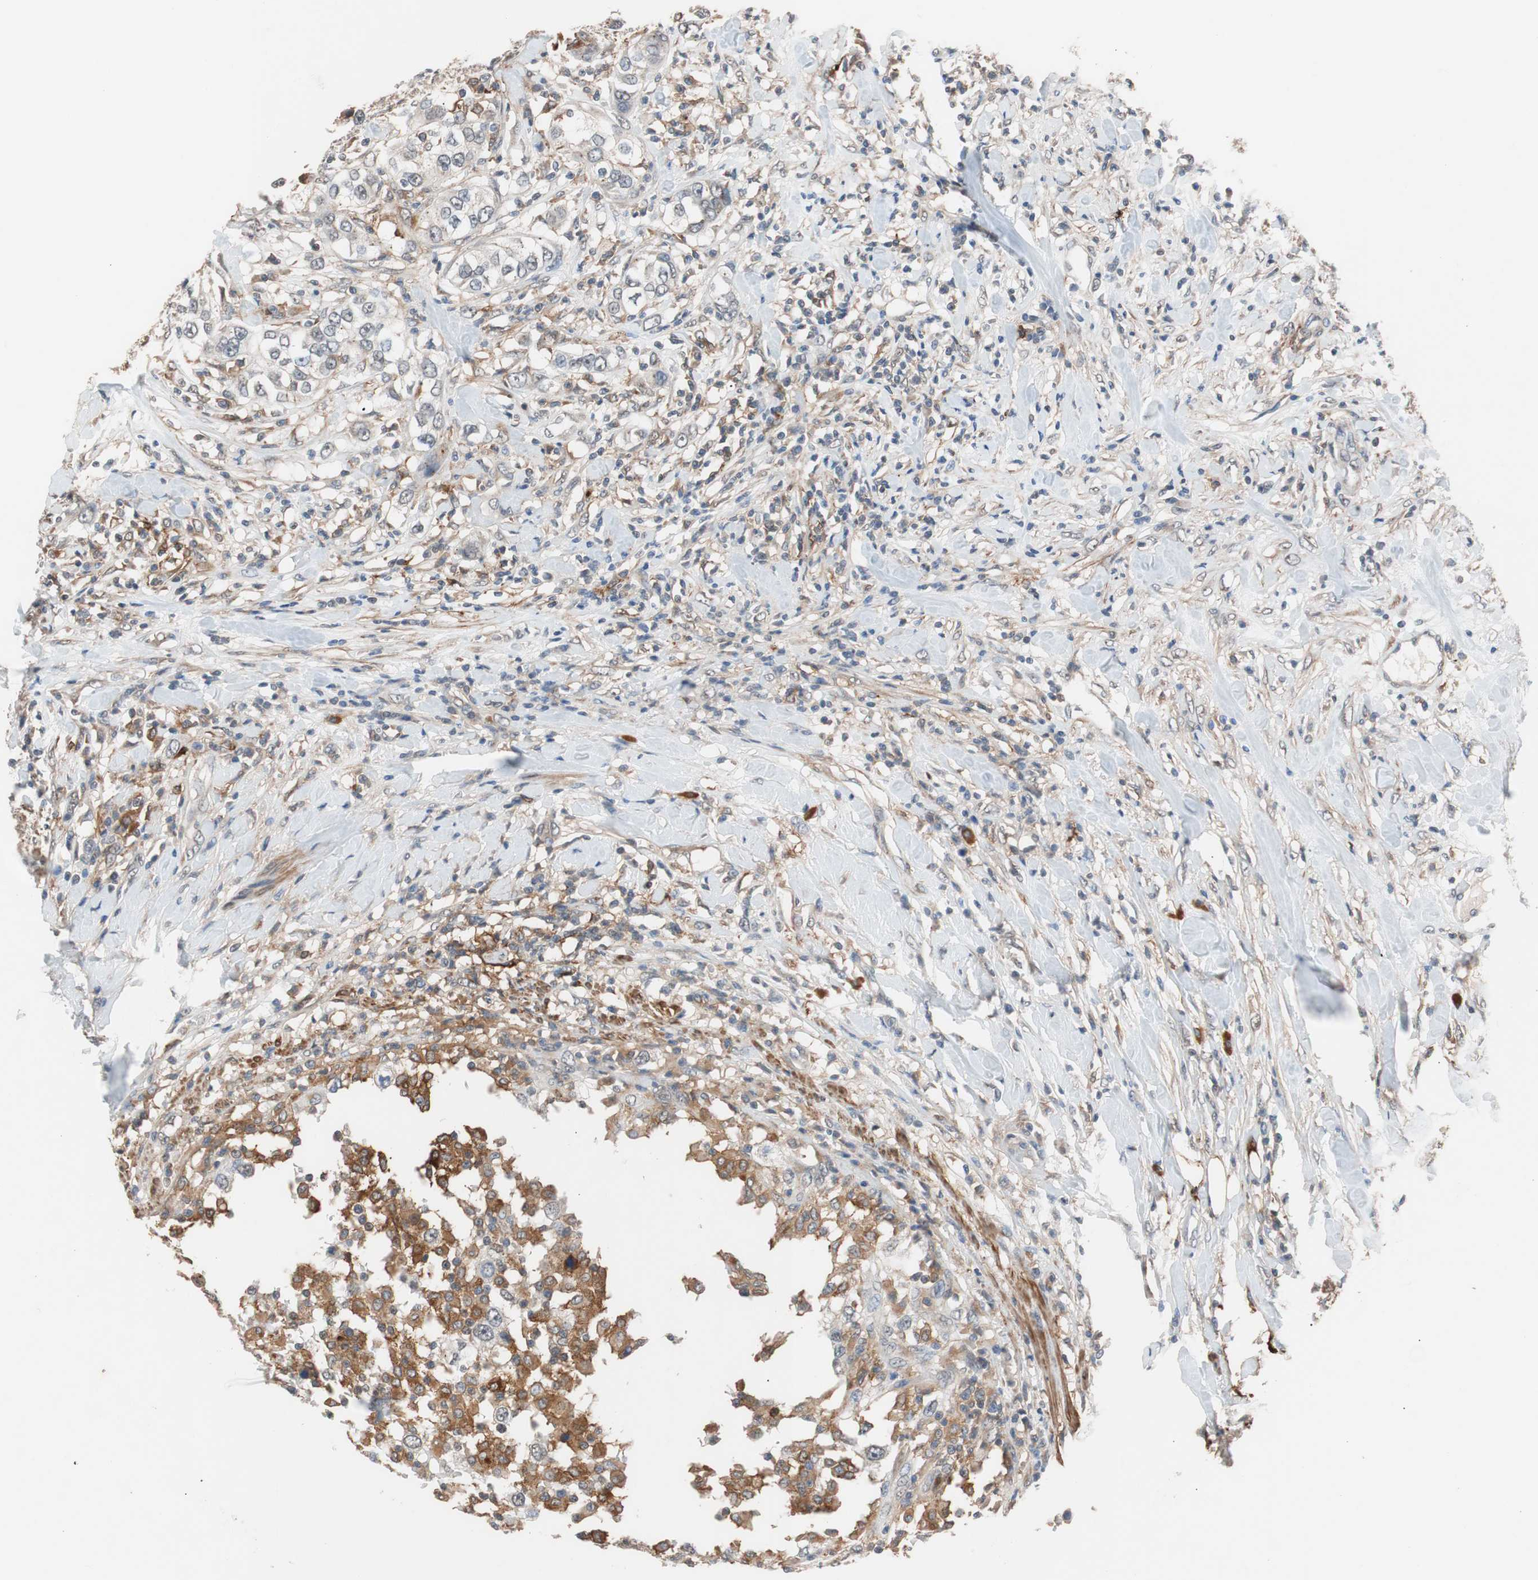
{"staining": {"intensity": "weak", "quantity": "<25%", "location": "cytoplasmic/membranous"}, "tissue": "urothelial cancer", "cell_type": "Tumor cells", "image_type": "cancer", "snomed": [{"axis": "morphology", "description": "Urothelial carcinoma, High grade"}, {"axis": "topography", "description": "Urinary bladder"}], "caption": "High-grade urothelial carcinoma was stained to show a protein in brown. There is no significant staining in tumor cells.", "gene": "LITAF", "patient": {"sex": "female", "age": 80}}